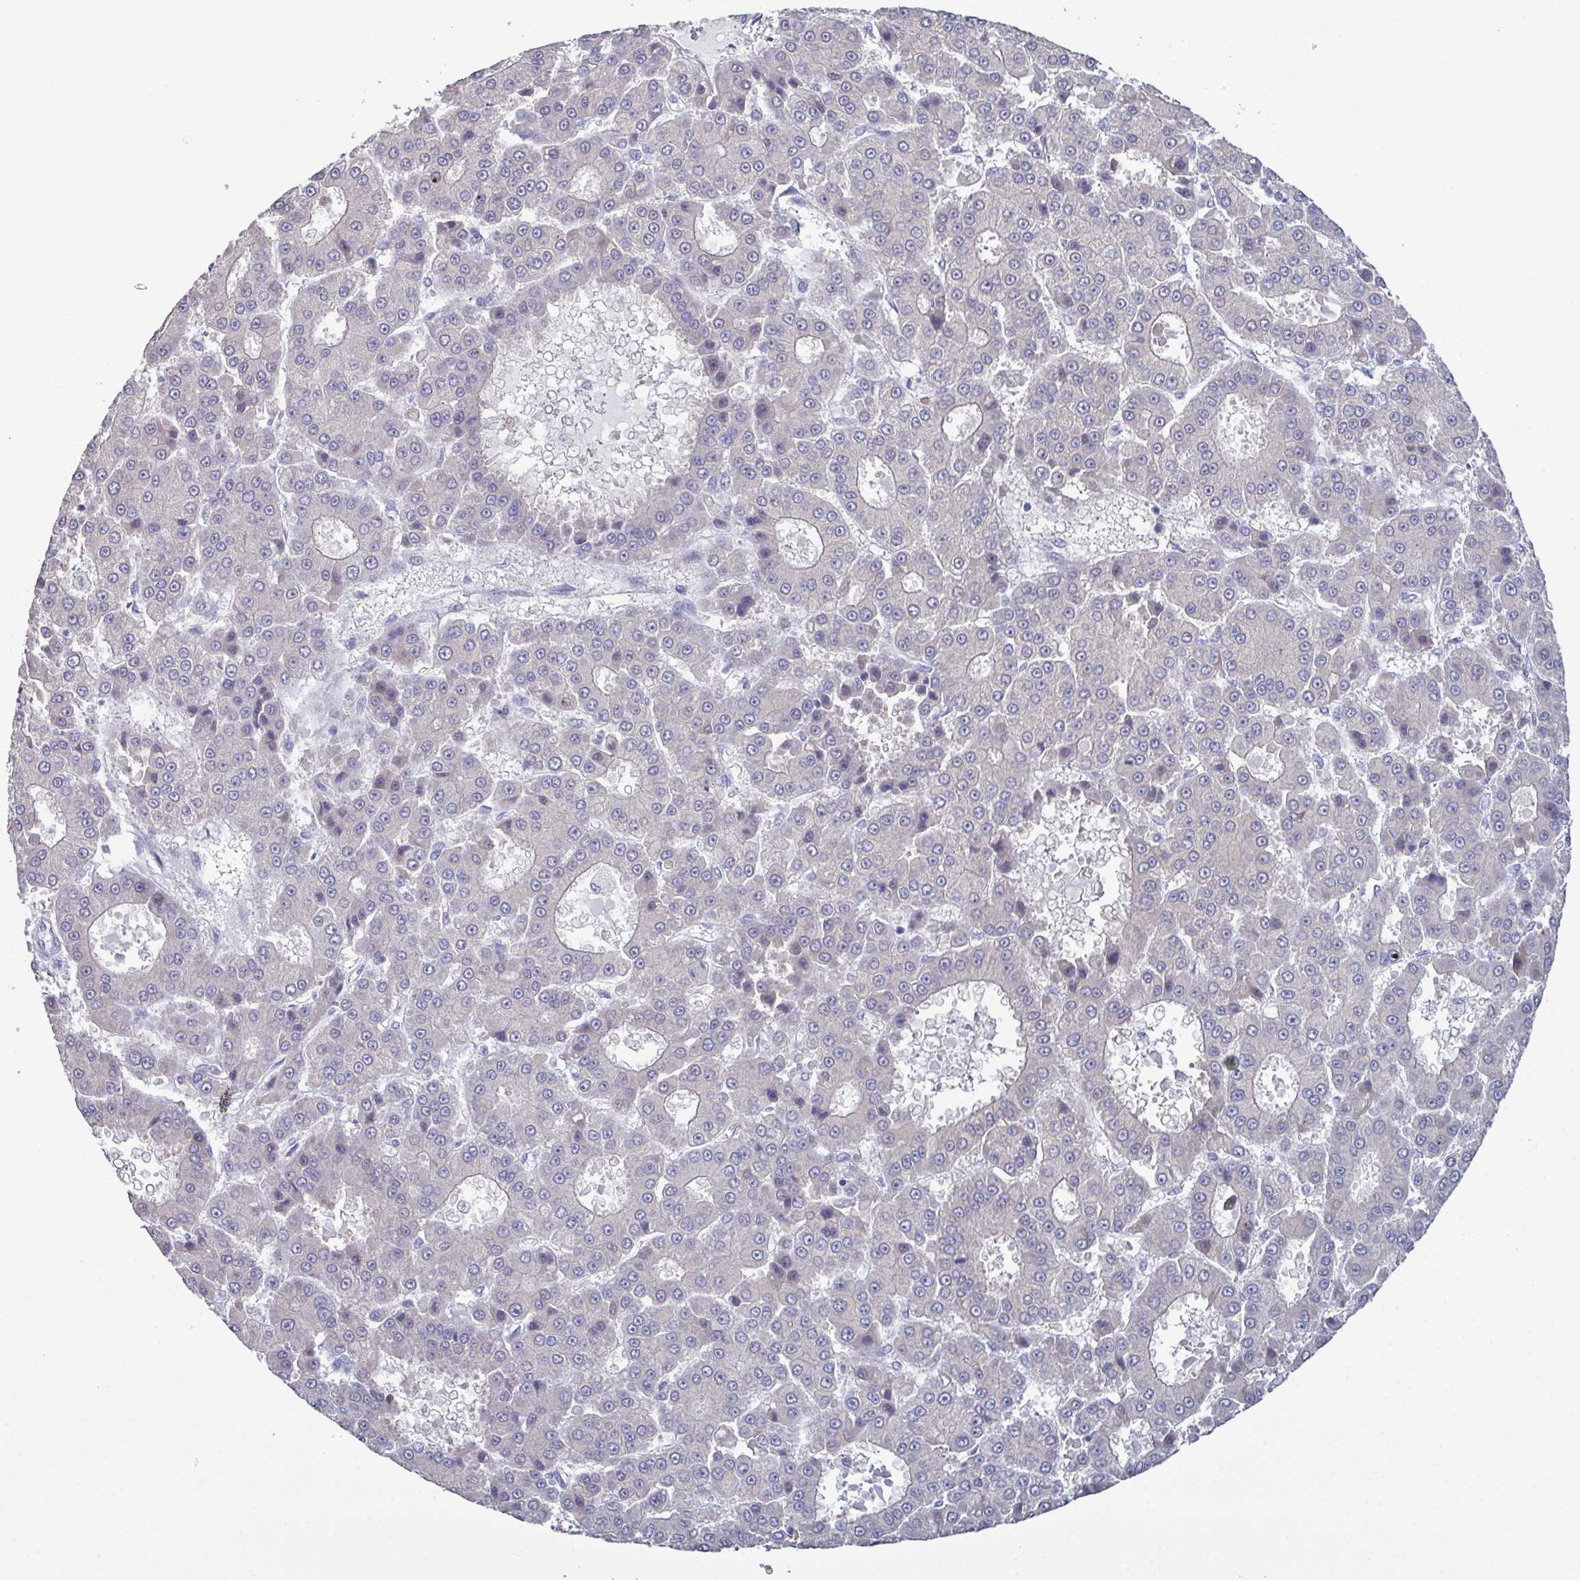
{"staining": {"intensity": "negative", "quantity": "none", "location": "none"}, "tissue": "liver cancer", "cell_type": "Tumor cells", "image_type": "cancer", "snomed": [{"axis": "morphology", "description": "Carcinoma, Hepatocellular, NOS"}, {"axis": "topography", "description": "Liver"}], "caption": "IHC photomicrograph of neoplastic tissue: human liver cancer (hepatocellular carcinoma) stained with DAB shows no significant protein expression in tumor cells.", "gene": "GLDC", "patient": {"sex": "male", "age": 70}}